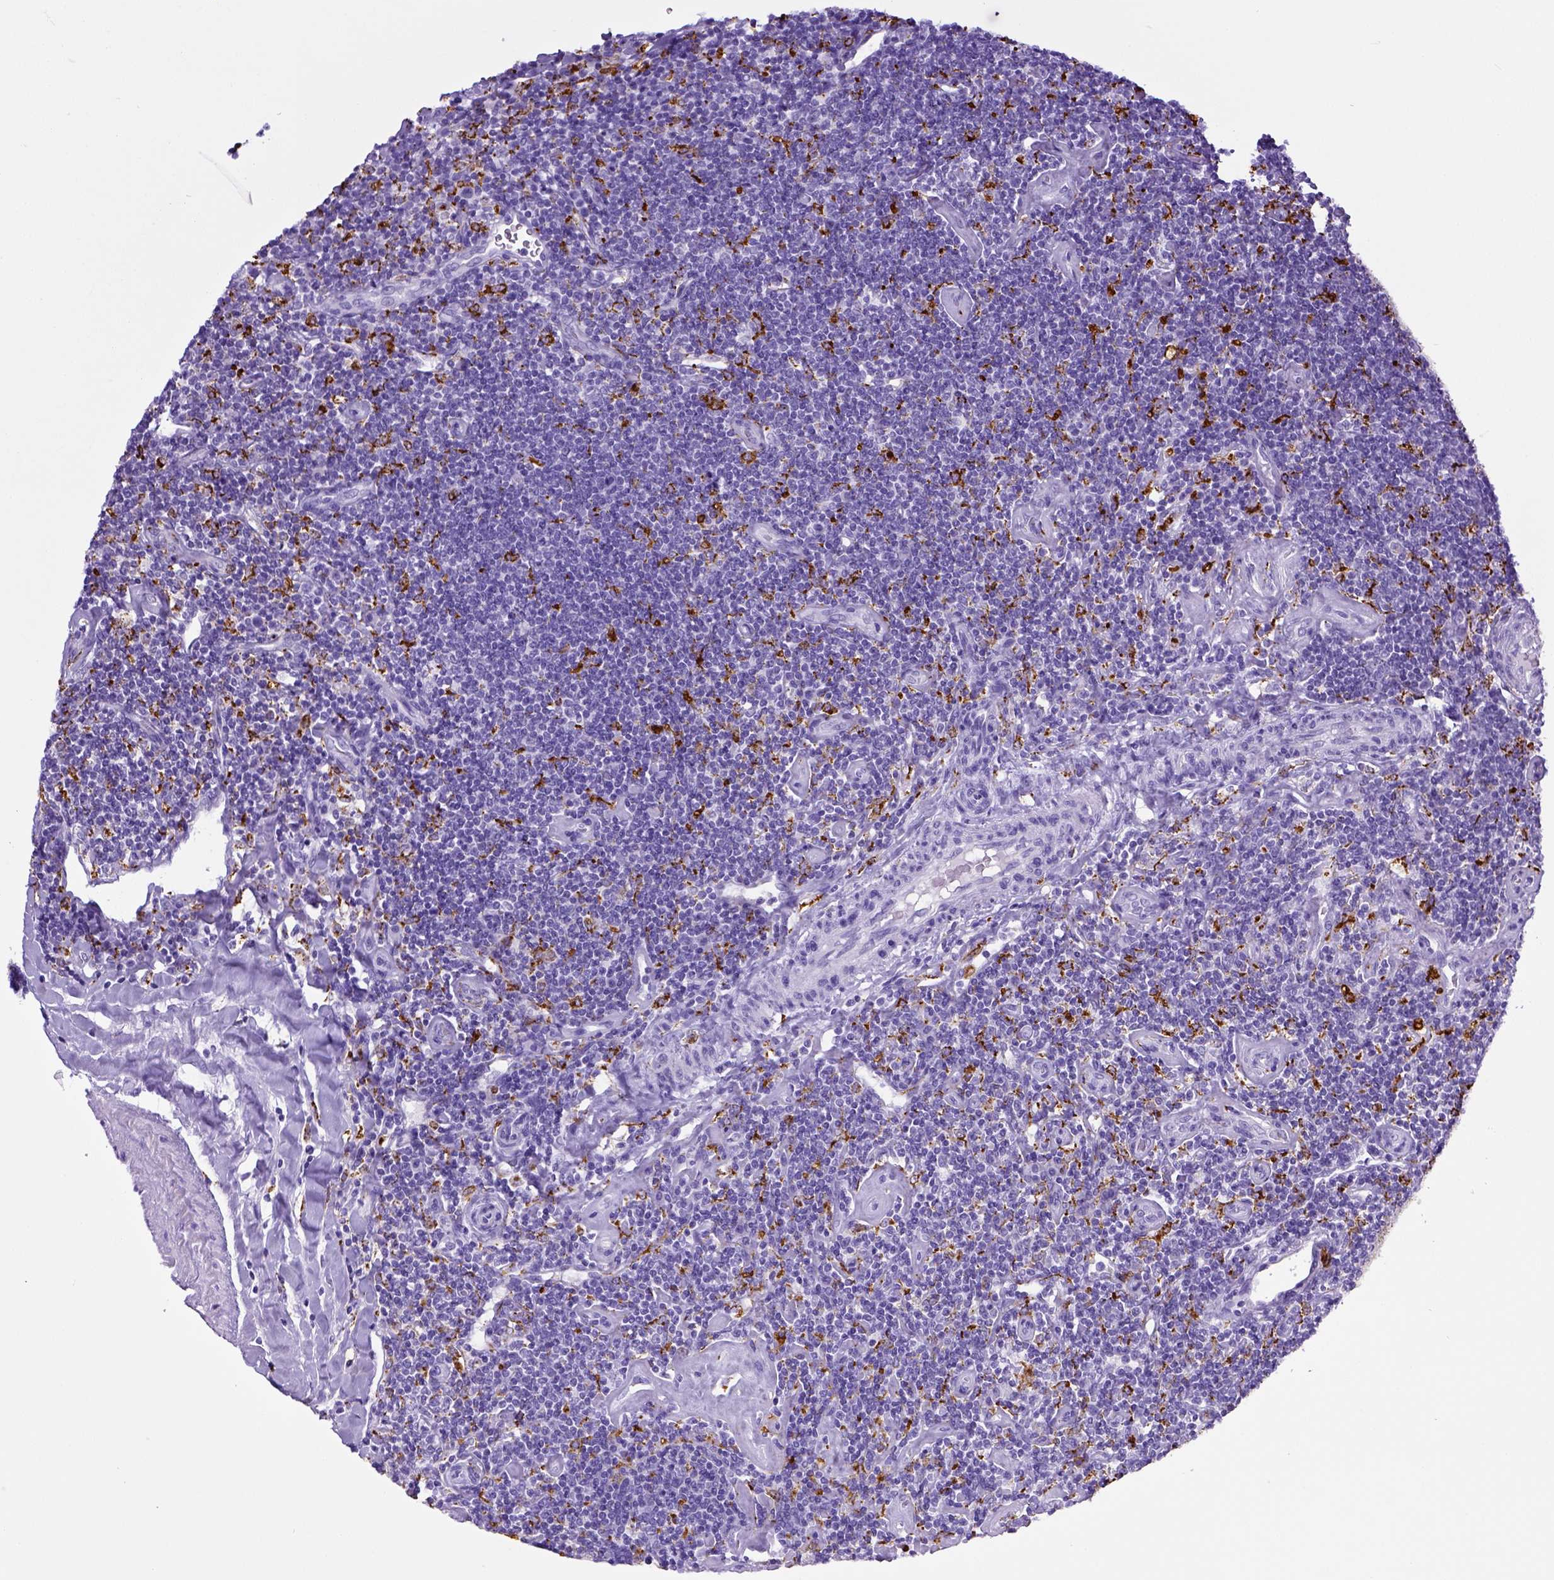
{"staining": {"intensity": "negative", "quantity": "none", "location": "none"}, "tissue": "lymphoma", "cell_type": "Tumor cells", "image_type": "cancer", "snomed": [{"axis": "morphology", "description": "Hodgkin's disease, NOS"}, {"axis": "topography", "description": "Lymph node"}], "caption": "Lymphoma stained for a protein using IHC shows no staining tumor cells.", "gene": "CD68", "patient": {"sex": "male", "age": 40}}